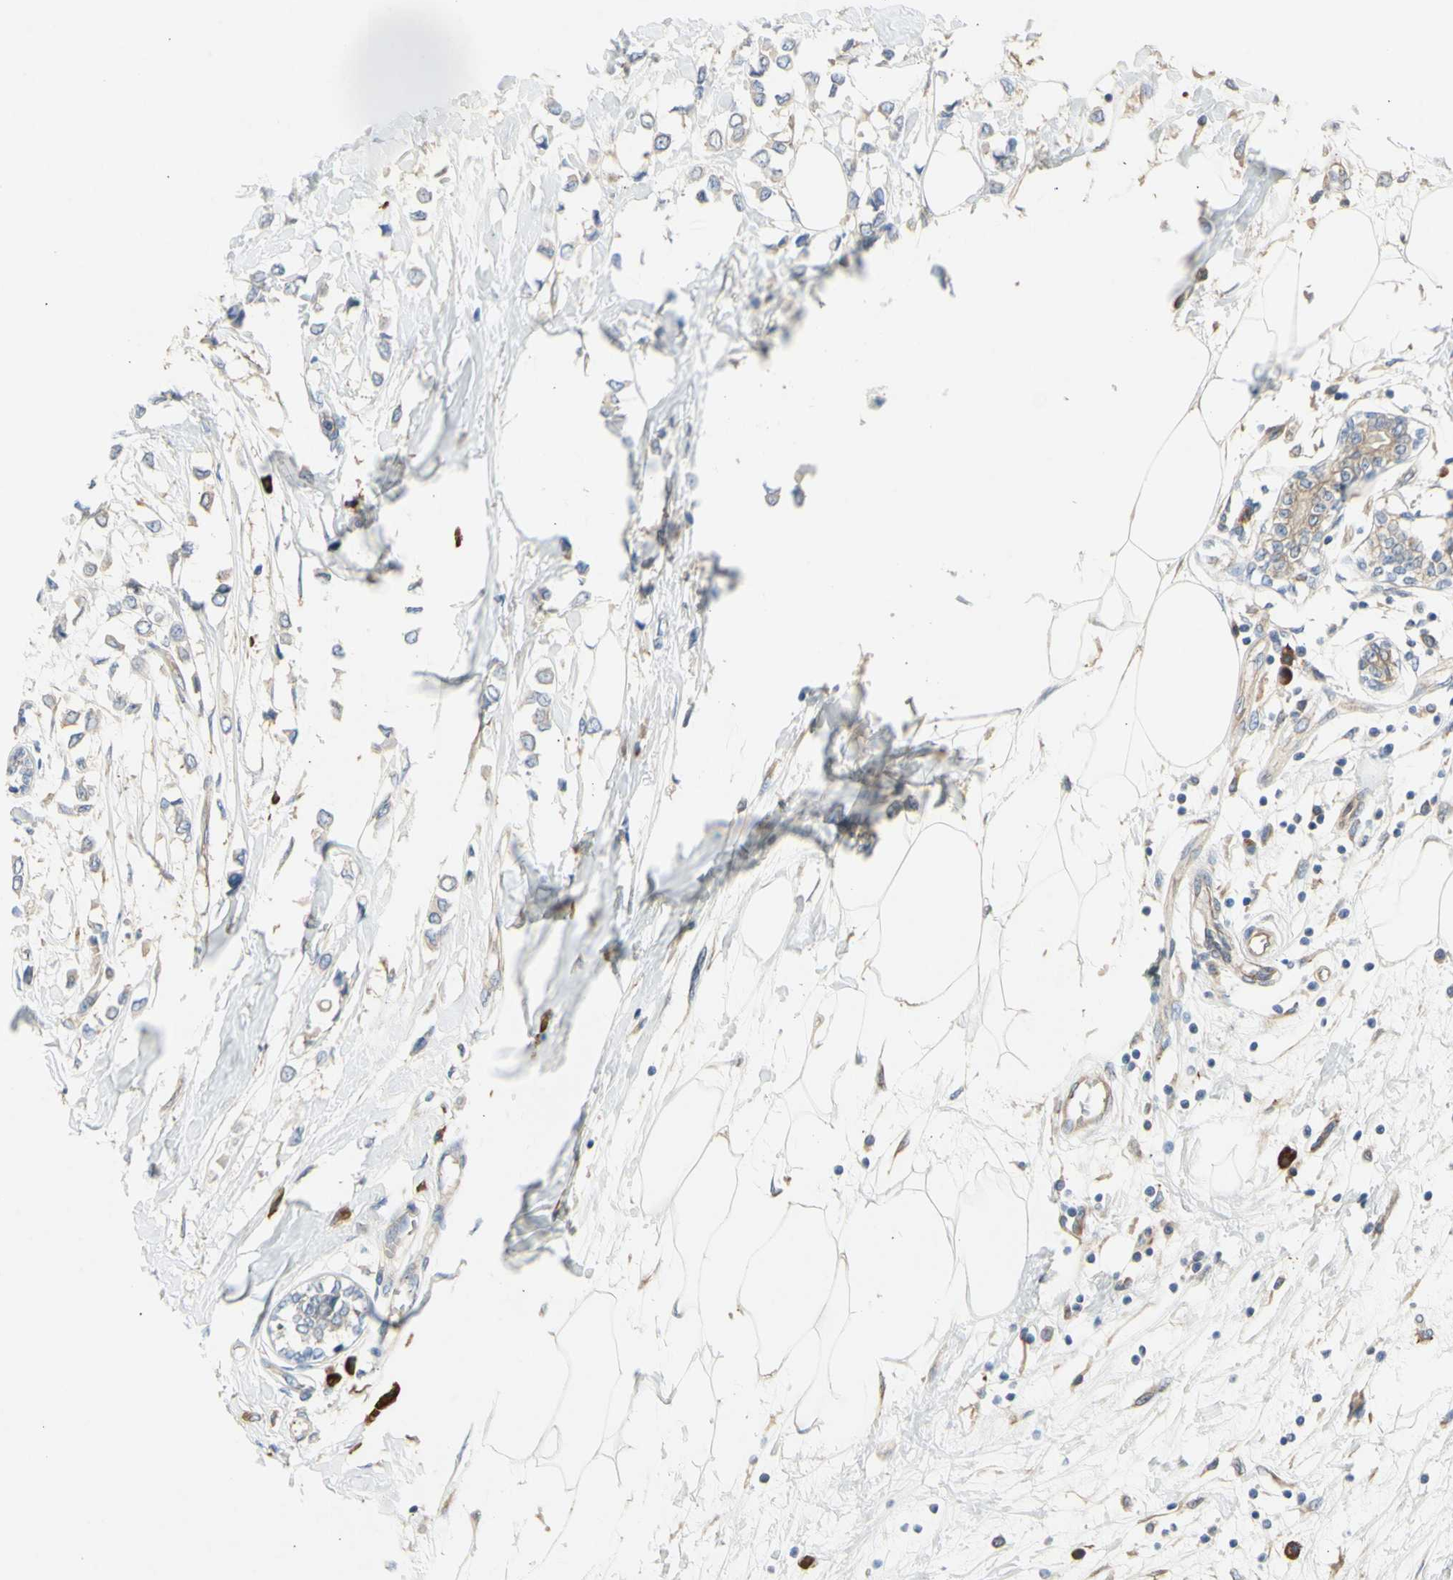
{"staining": {"intensity": "negative", "quantity": "none", "location": "none"}, "tissue": "breast cancer", "cell_type": "Tumor cells", "image_type": "cancer", "snomed": [{"axis": "morphology", "description": "Lobular carcinoma"}, {"axis": "topography", "description": "Breast"}], "caption": "Immunohistochemistry image of neoplastic tissue: human lobular carcinoma (breast) stained with DAB (3,3'-diaminobenzidine) reveals no significant protein positivity in tumor cells.", "gene": "KLC1", "patient": {"sex": "female", "age": 51}}